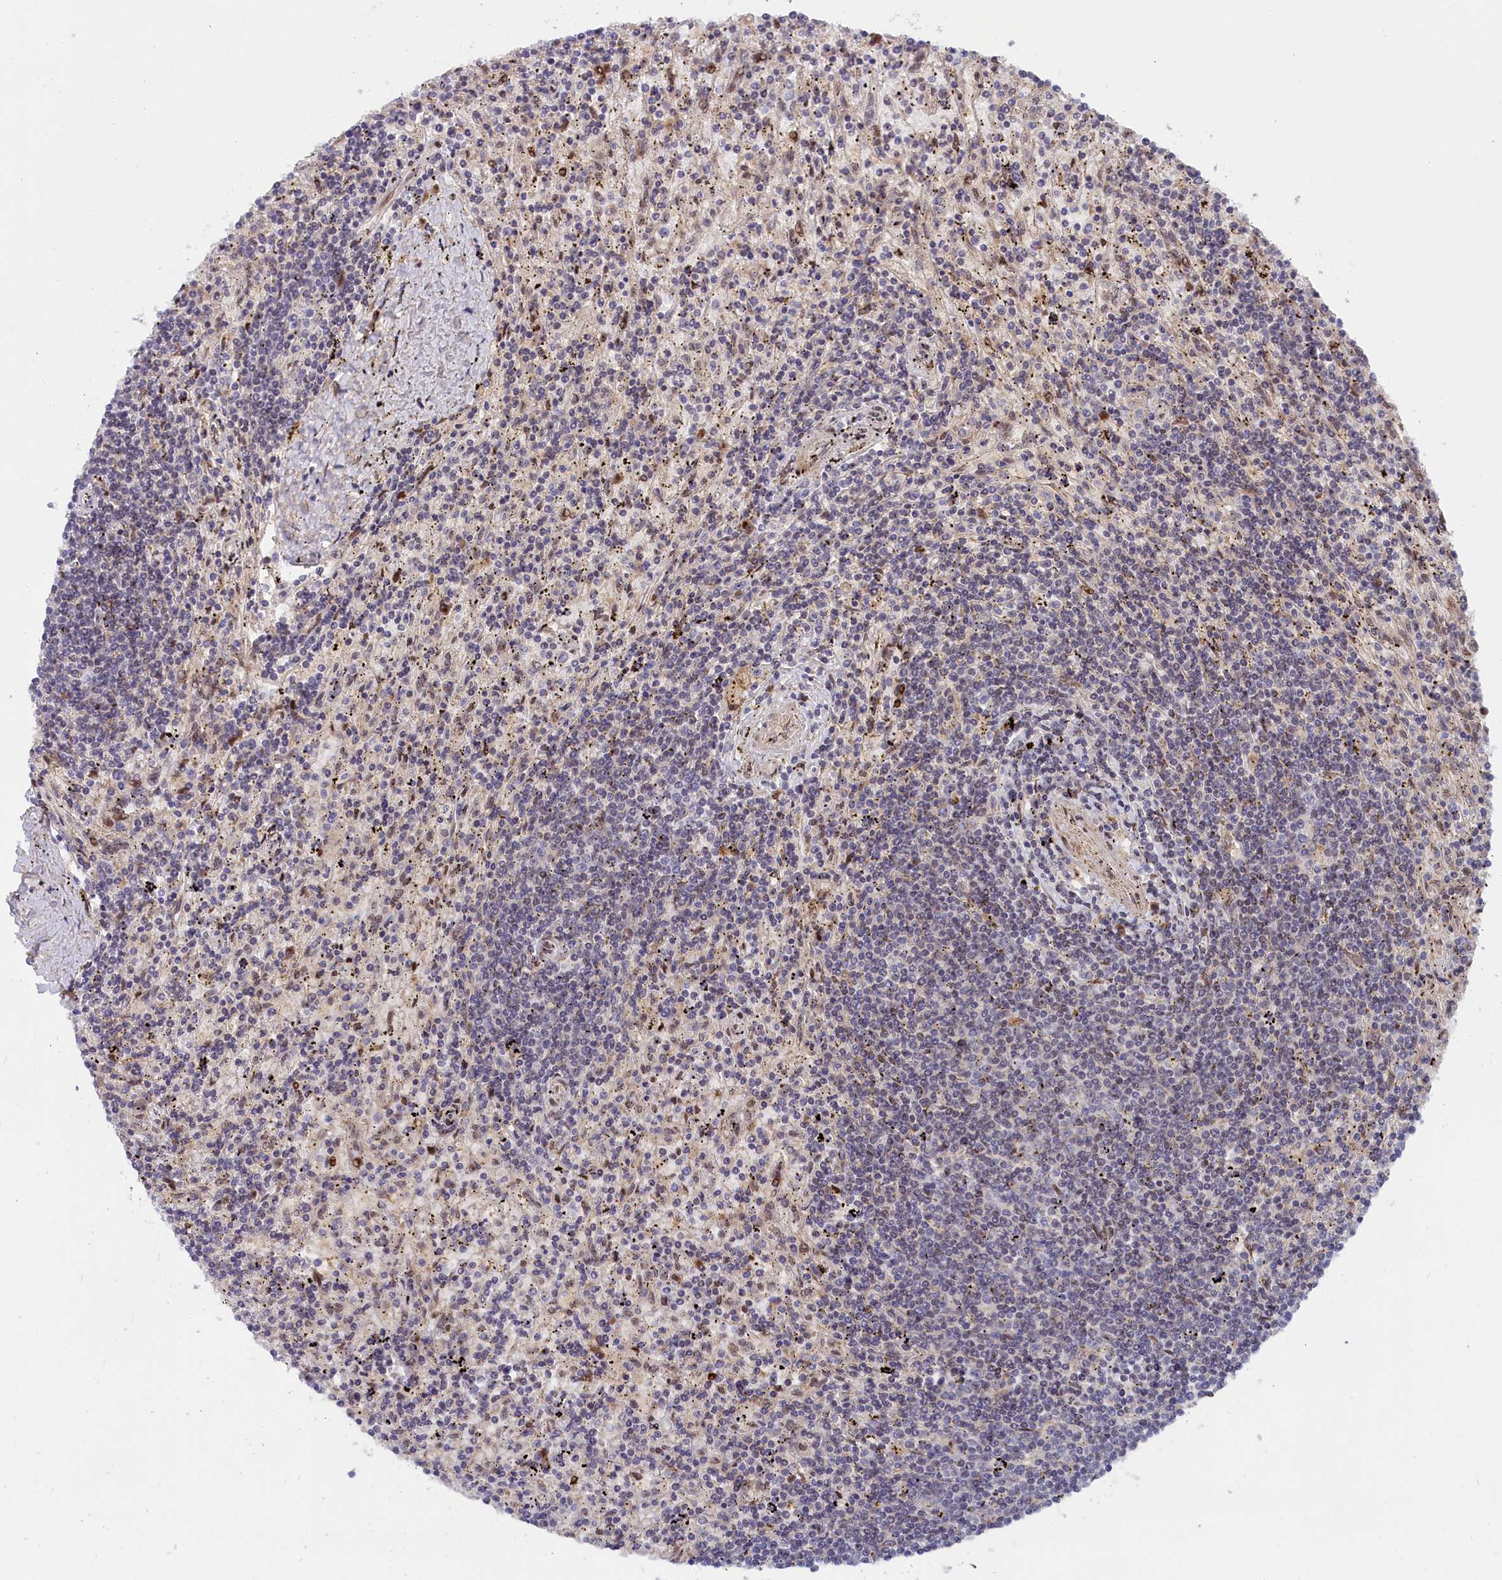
{"staining": {"intensity": "negative", "quantity": "none", "location": "none"}, "tissue": "lymphoma", "cell_type": "Tumor cells", "image_type": "cancer", "snomed": [{"axis": "morphology", "description": "Malignant lymphoma, non-Hodgkin's type, Low grade"}, {"axis": "topography", "description": "Spleen"}], "caption": "Photomicrograph shows no significant protein expression in tumor cells of low-grade malignant lymphoma, non-Hodgkin's type.", "gene": "CHST12", "patient": {"sex": "male", "age": 76}}